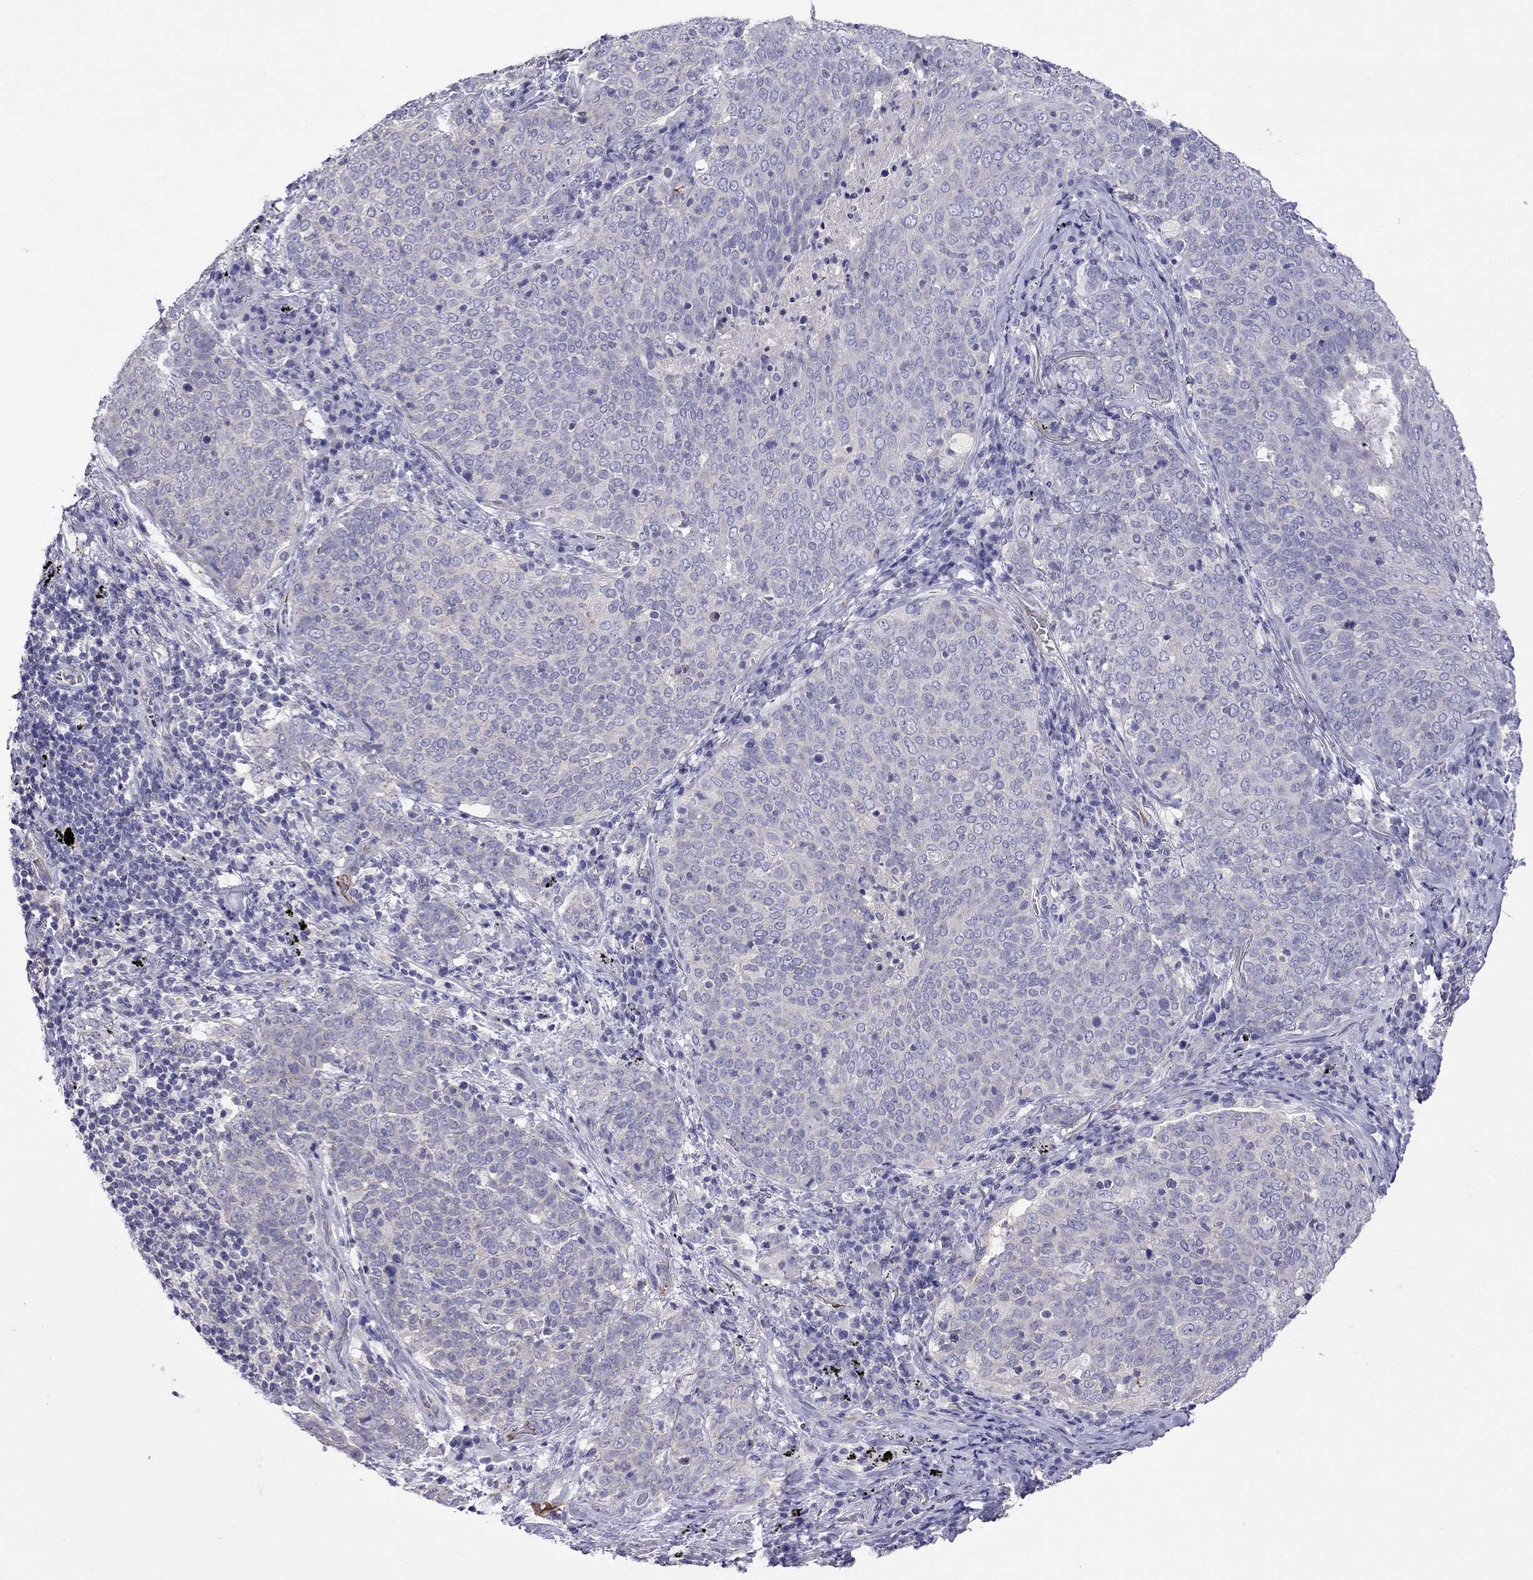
{"staining": {"intensity": "negative", "quantity": "none", "location": "none"}, "tissue": "lung cancer", "cell_type": "Tumor cells", "image_type": "cancer", "snomed": [{"axis": "morphology", "description": "Squamous cell carcinoma, NOS"}, {"axis": "topography", "description": "Lung"}], "caption": "There is no significant staining in tumor cells of lung cancer (squamous cell carcinoma).", "gene": "STAR", "patient": {"sex": "male", "age": 82}}